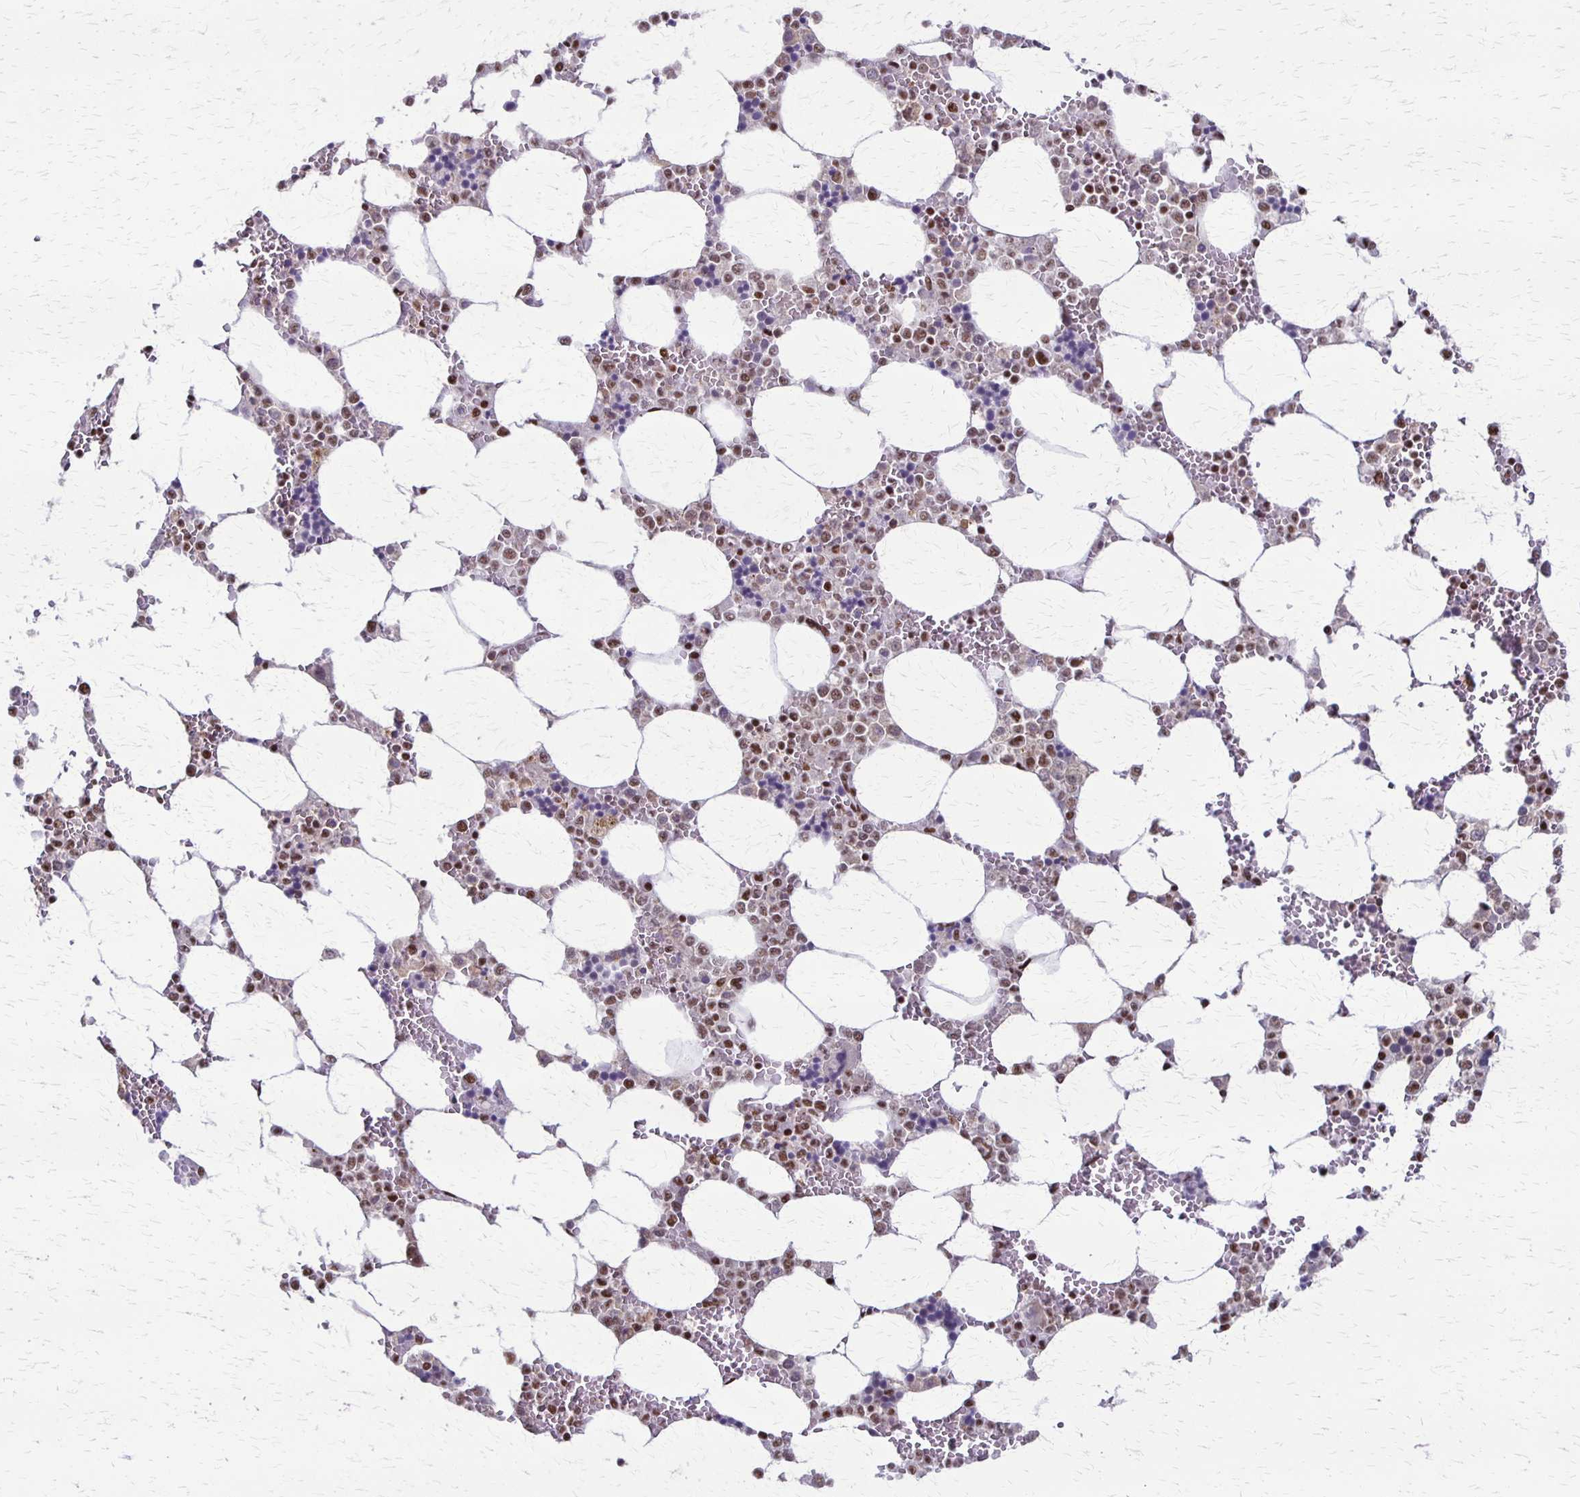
{"staining": {"intensity": "moderate", "quantity": "25%-75%", "location": "nuclear"}, "tissue": "bone marrow", "cell_type": "Hematopoietic cells", "image_type": "normal", "snomed": [{"axis": "morphology", "description": "Normal tissue, NOS"}, {"axis": "topography", "description": "Bone marrow"}], "caption": "Immunohistochemical staining of unremarkable human bone marrow demonstrates medium levels of moderate nuclear positivity in approximately 25%-75% of hematopoietic cells.", "gene": "XRCC6", "patient": {"sex": "male", "age": 64}}